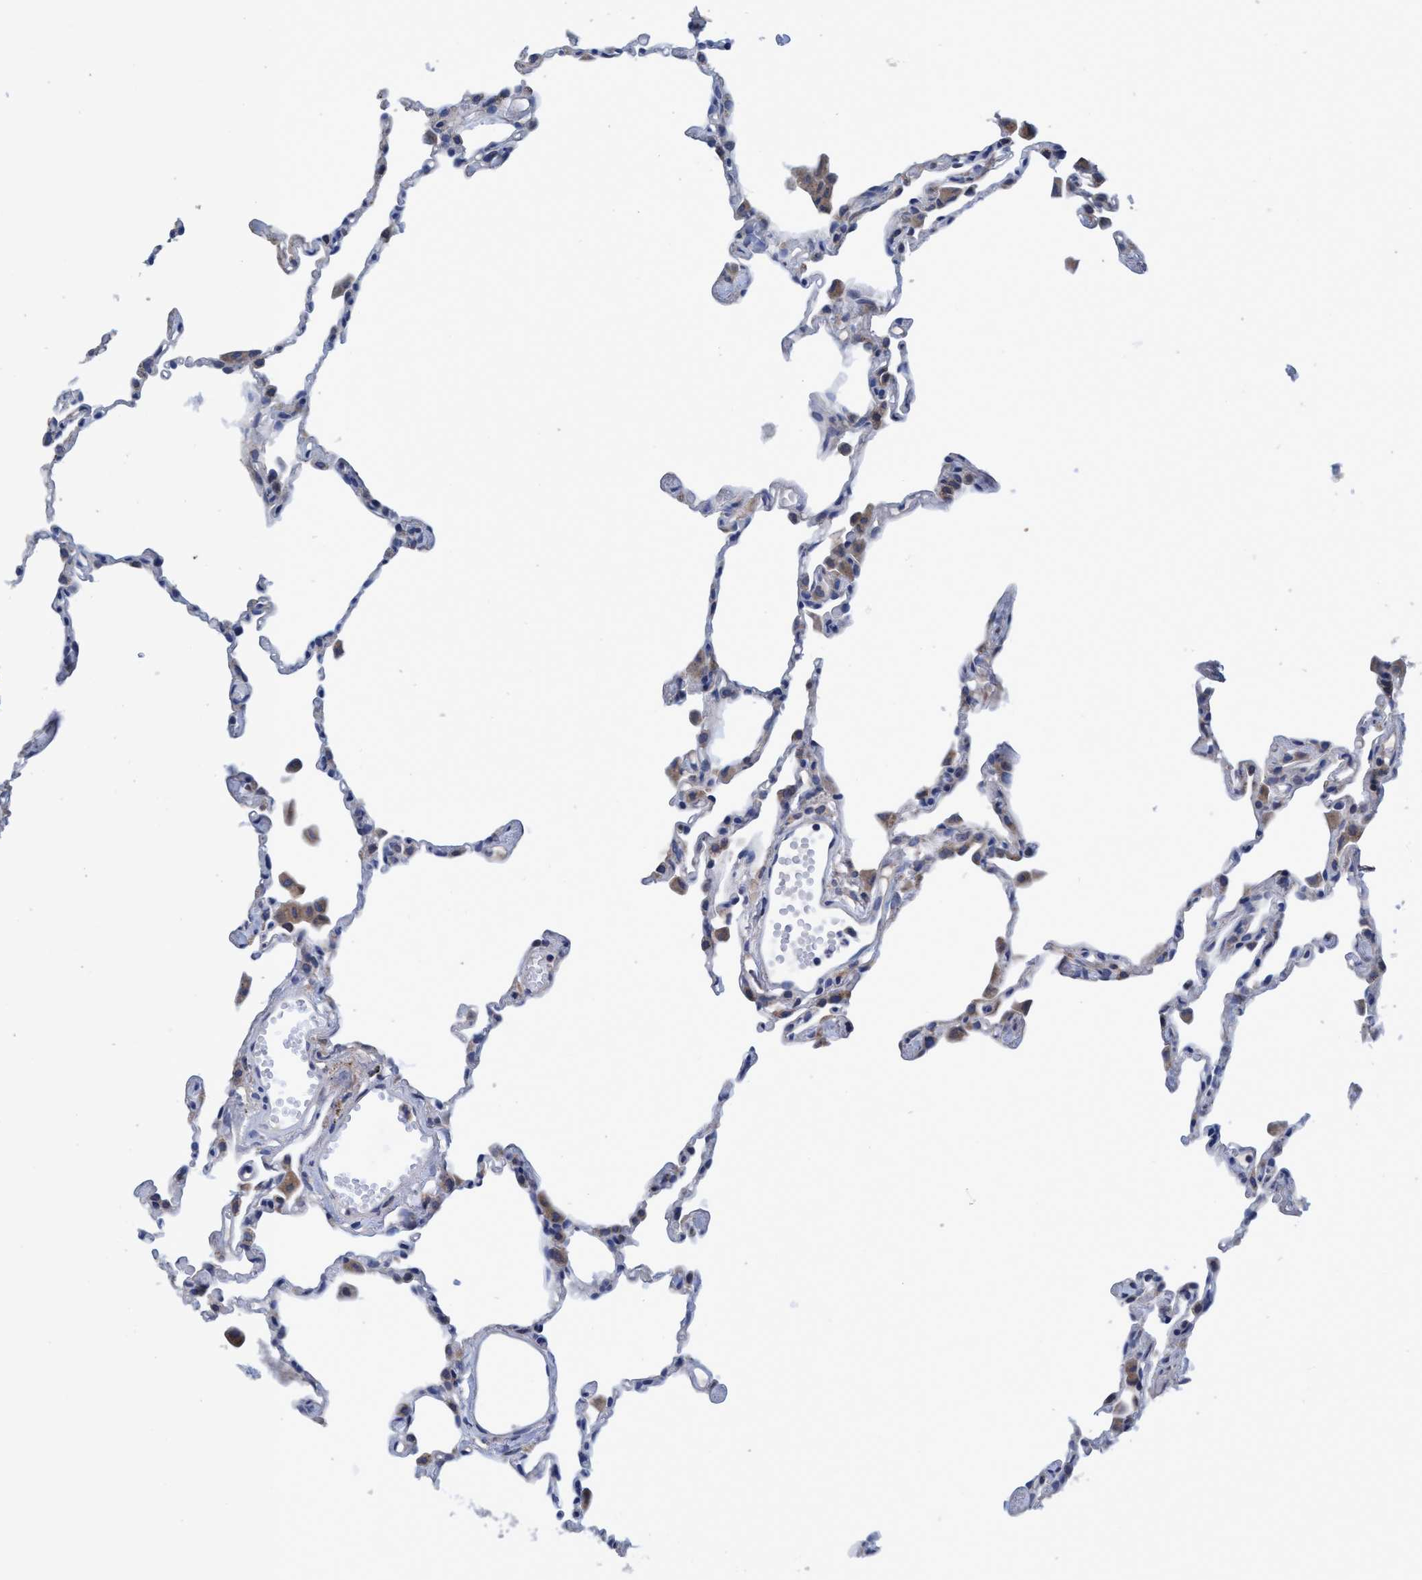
{"staining": {"intensity": "negative", "quantity": "none", "location": "none"}, "tissue": "lung", "cell_type": "Alveolar cells", "image_type": "normal", "snomed": [{"axis": "morphology", "description": "Normal tissue, NOS"}, {"axis": "topography", "description": "Lung"}], "caption": "Benign lung was stained to show a protein in brown. There is no significant positivity in alveolar cells. (Stains: DAB (3,3'-diaminobenzidine) IHC with hematoxylin counter stain, Microscopy: brightfield microscopy at high magnification).", "gene": "CALCOCO2", "patient": {"sex": "female", "age": 49}}